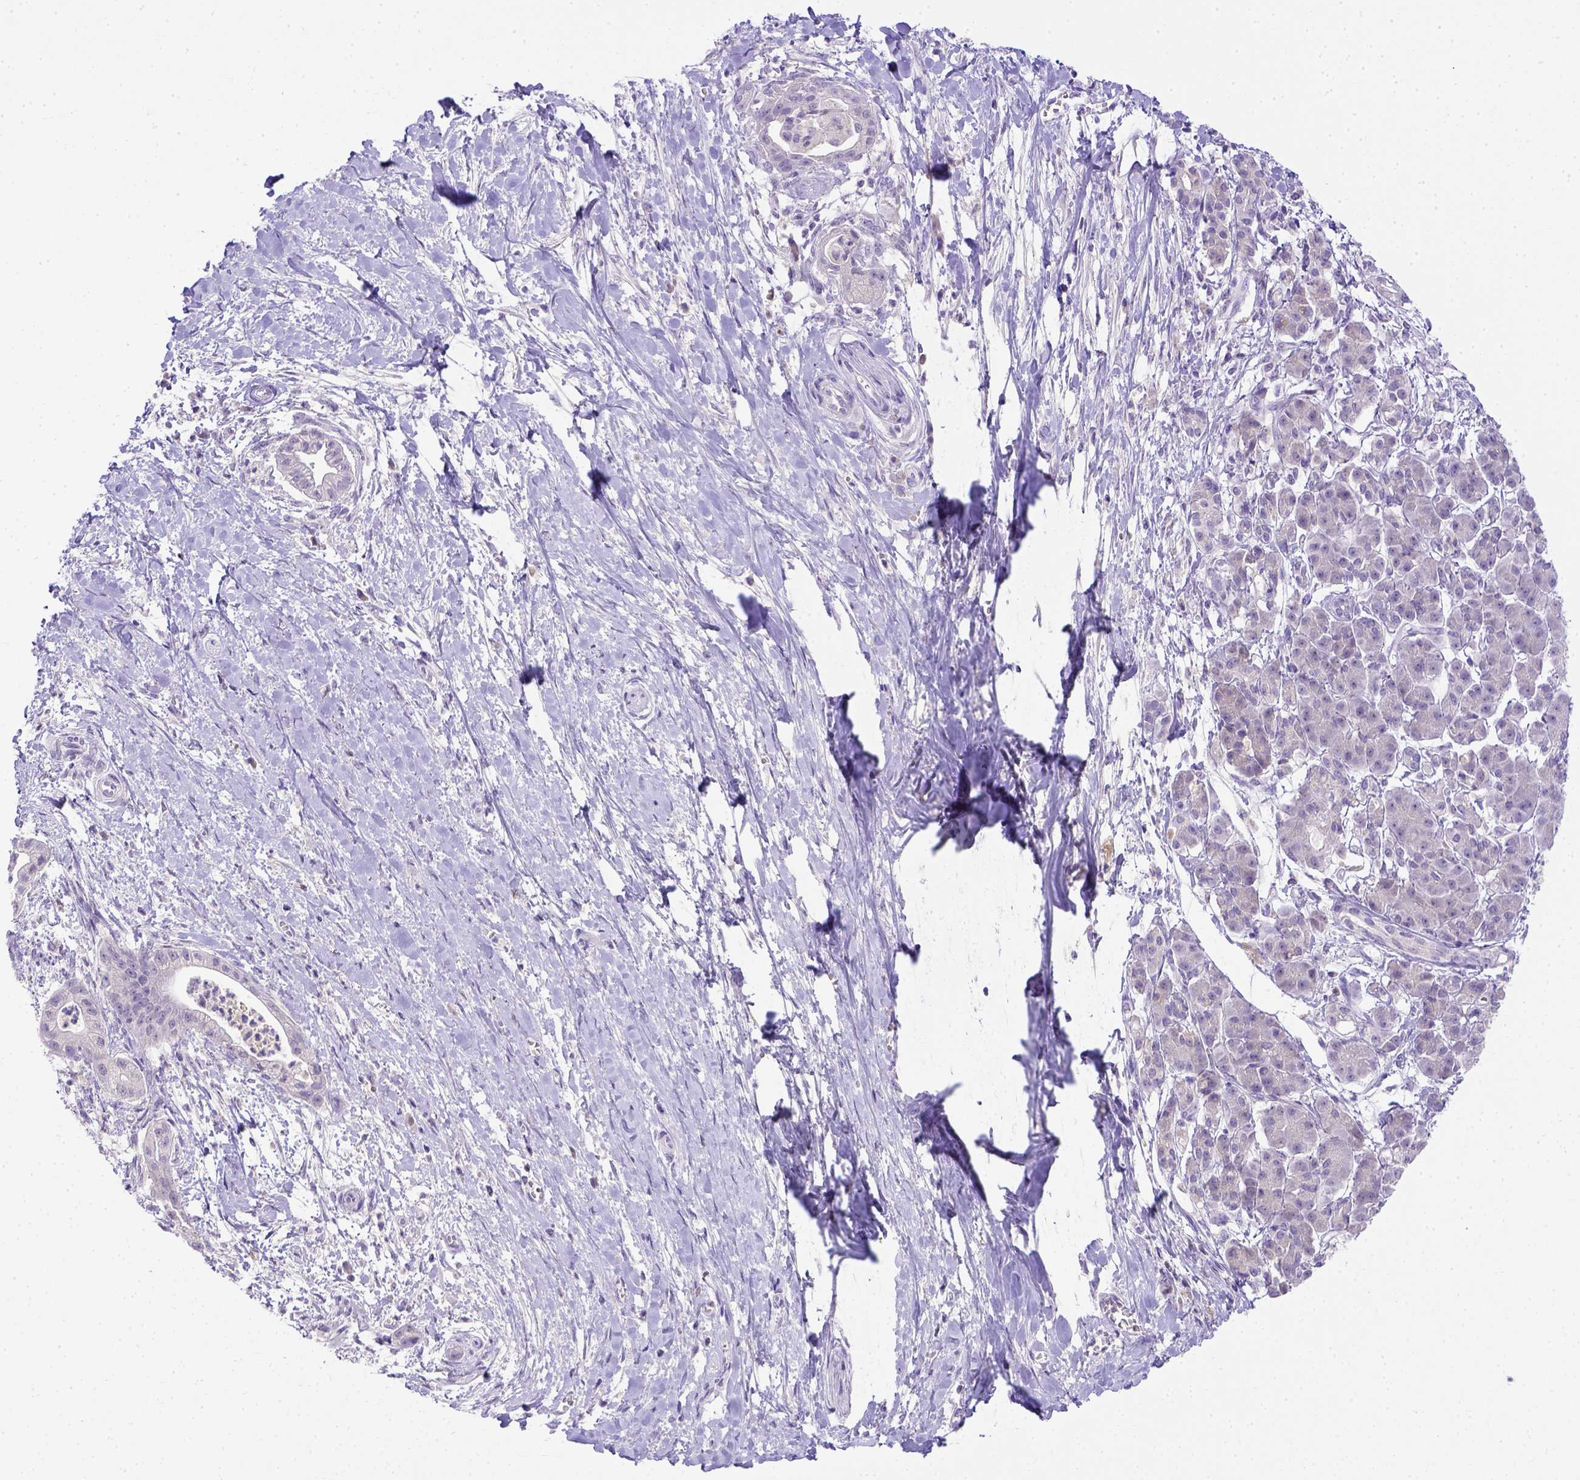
{"staining": {"intensity": "negative", "quantity": "none", "location": "none"}, "tissue": "pancreatic cancer", "cell_type": "Tumor cells", "image_type": "cancer", "snomed": [{"axis": "morphology", "description": "Normal tissue, NOS"}, {"axis": "morphology", "description": "Adenocarcinoma, NOS"}, {"axis": "topography", "description": "Lymph node"}, {"axis": "topography", "description": "Pancreas"}], "caption": "Immunohistochemistry histopathology image of pancreatic cancer (adenocarcinoma) stained for a protein (brown), which displays no expression in tumor cells.", "gene": "B3GAT1", "patient": {"sex": "female", "age": 58}}